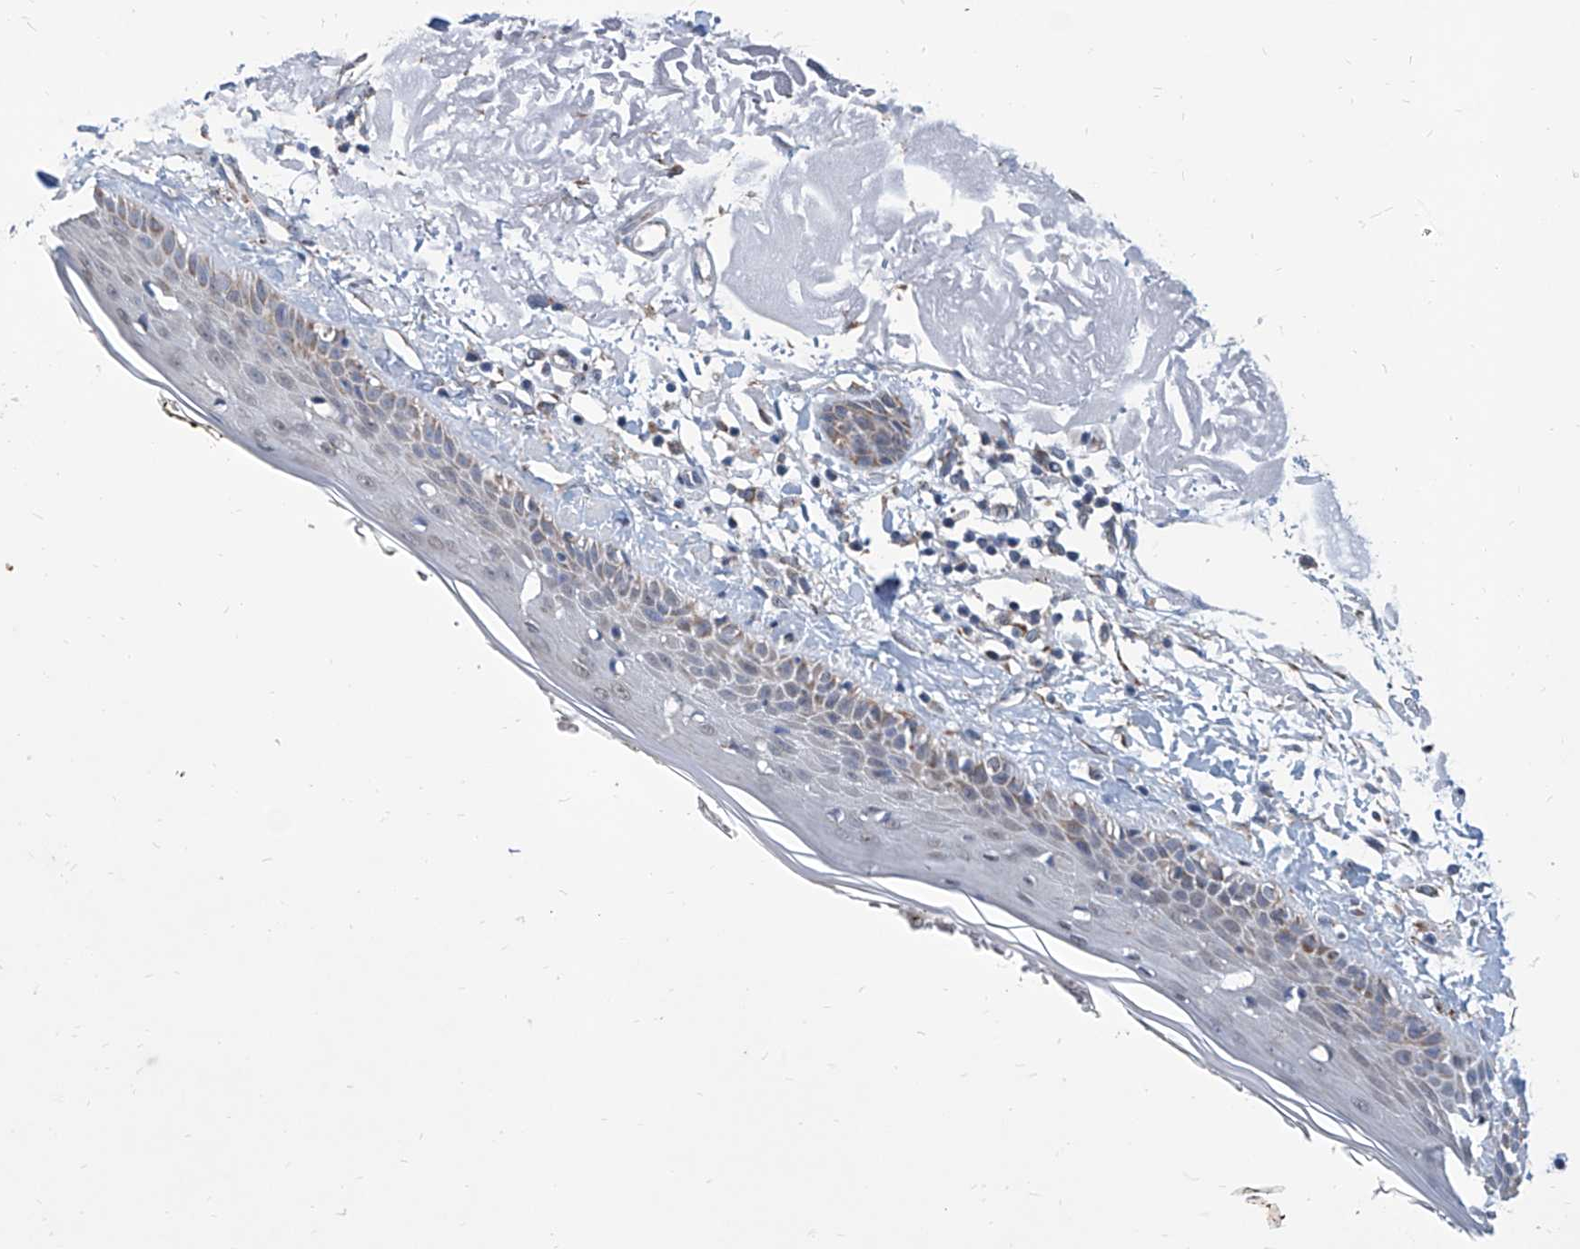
{"staining": {"intensity": "negative", "quantity": "none", "location": "none"}, "tissue": "skin", "cell_type": "Fibroblasts", "image_type": "normal", "snomed": [{"axis": "morphology", "description": "Normal tissue, NOS"}, {"axis": "topography", "description": "Skin"}, {"axis": "topography", "description": "Skeletal muscle"}], "caption": "Immunohistochemistry micrograph of benign skin: human skin stained with DAB (3,3'-diaminobenzidine) demonstrates no significant protein positivity in fibroblasts.", "gene": "USP48", "patient": {"sex": "male", "age": 83}}